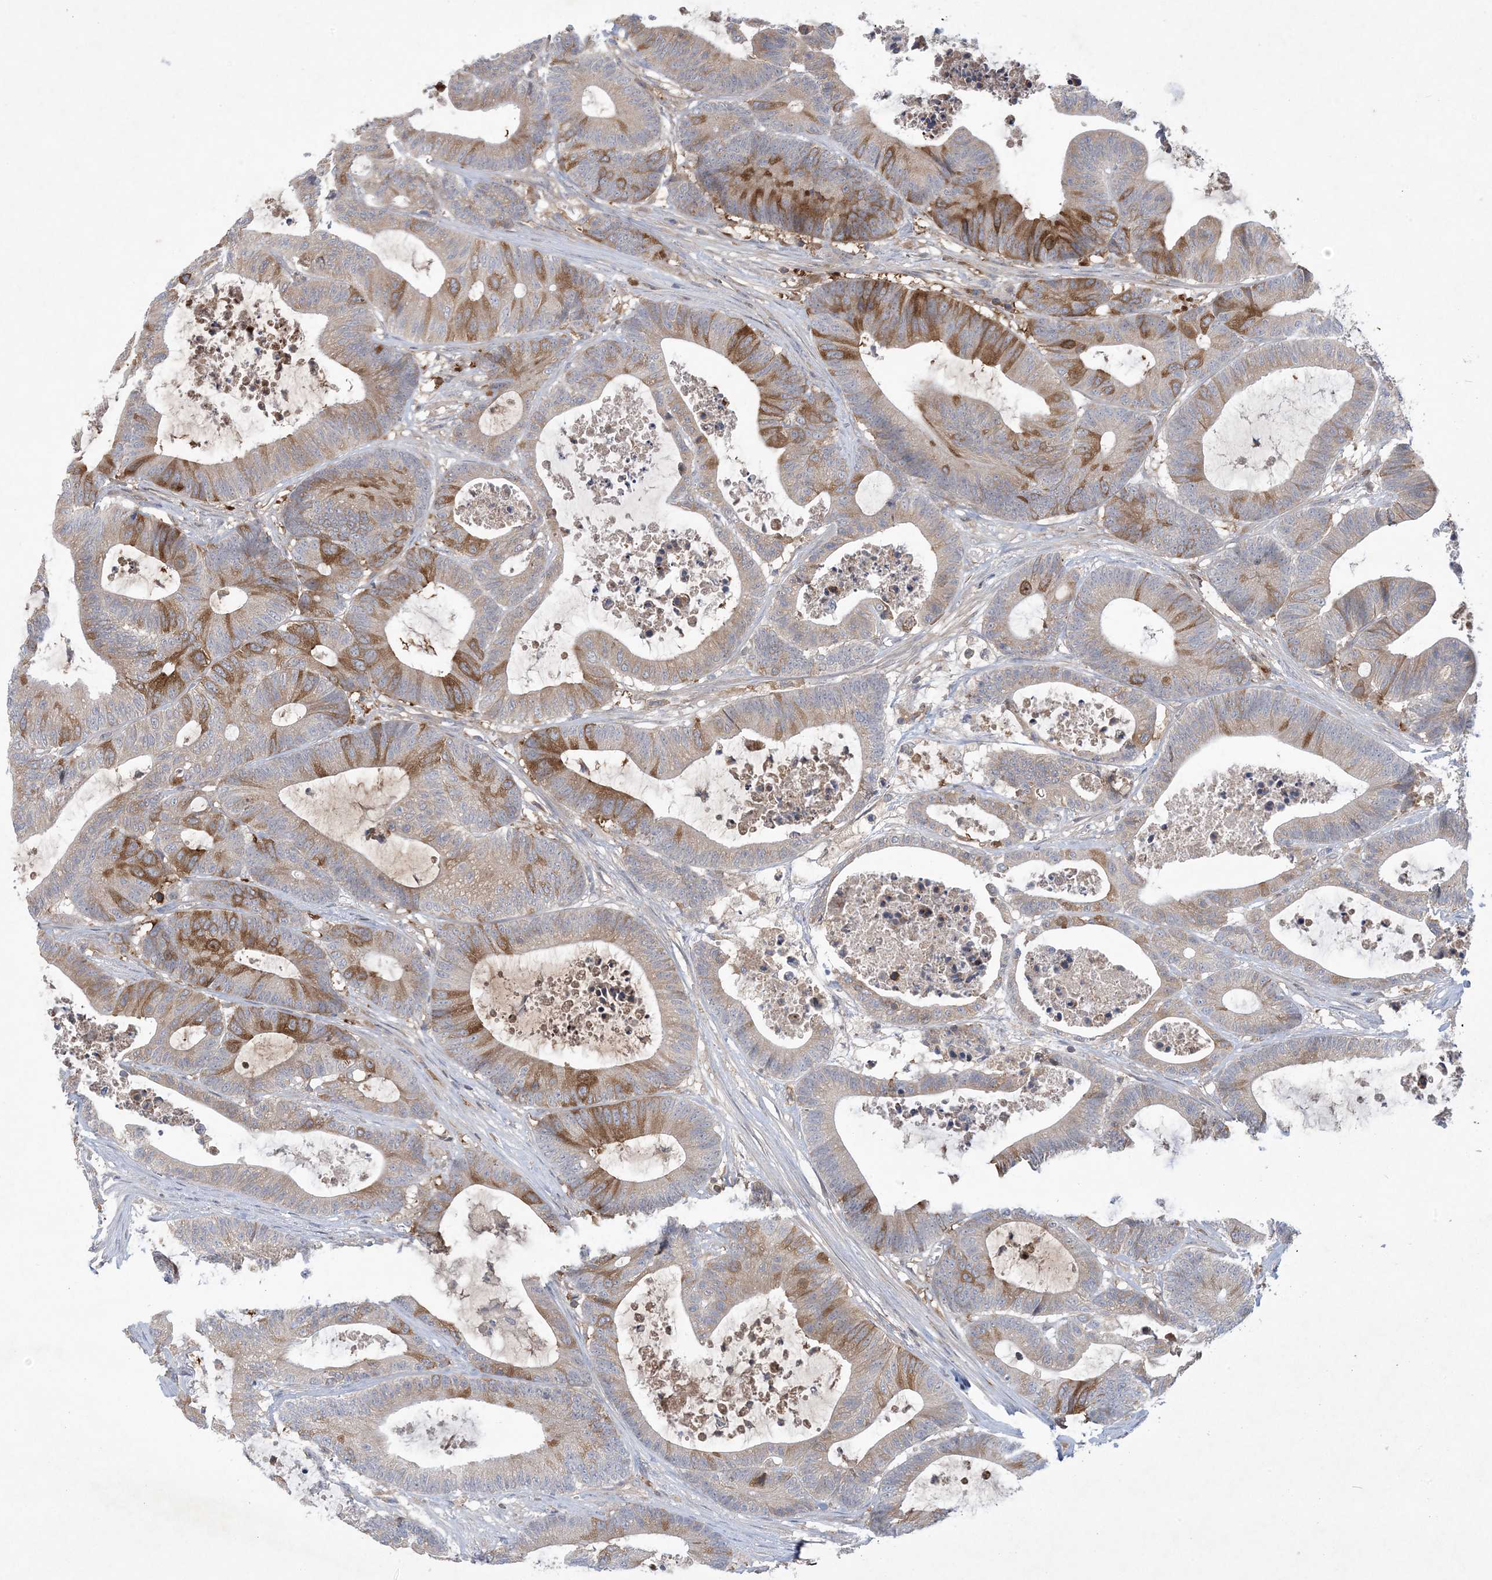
{"staining": {"intensity": "moderate", "quantity": "25%-75%", "location": "cytoplasmic/membranous"}, "tissue": "colorectal cancer", "cell_type": "Tumor cells", "image_type": "cancer", "snomed": [{"axis": "morphology", "description": "Adenocarcinoma, NOS"}, {"axis": "topography", "description": "Colon"}], "caption": "Human colorectal cancer stained for a protein (brown) demonstrates moderate cytoplasmic/membranous positive staining in approximately 25%-75% of tumor cells.", "gene": "AOC1", "patient": {"sex": "female", "age": 84}}